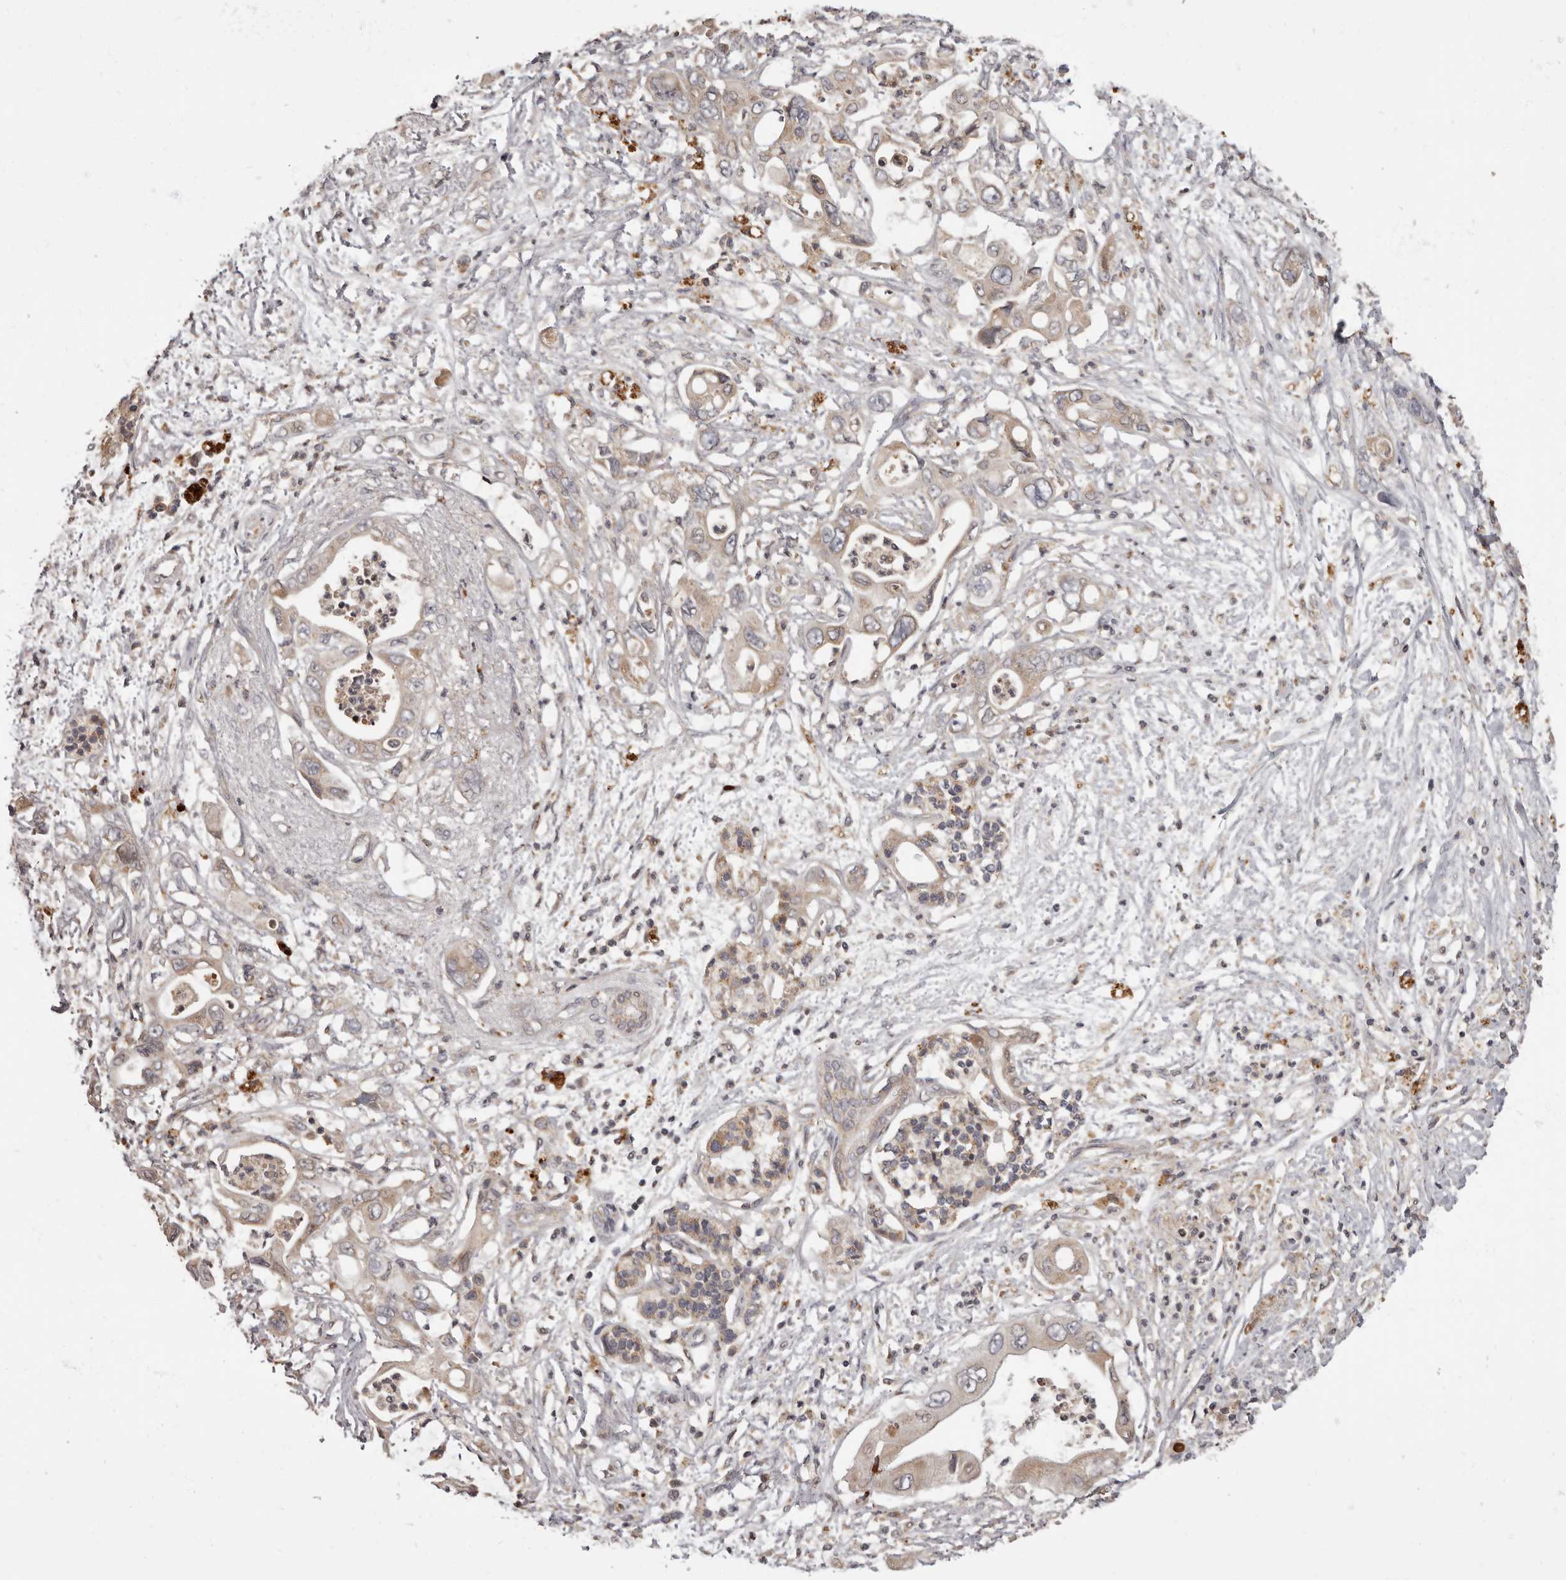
{"staining": {"intensity": "weak", "quantity": "25%-75%", "location": "cytoplasmic/membranous"}, "tissue": "pancreatic cancer", "cell_type": "Tumor cells", "image_type": "cancer", "snomed": [{"axis": "morphology", "description": "Adenocarcinoma, NOS"}, {"axis": "topography", "description": "Pancreas"}], "caption": "A photomicrograph of pancreatic cancer (adenocarcinoma) stained for a protein exhibits weak cytoplasmic/membranous brown staining in tumor cells. (DAB (3,3'-diaminobenzidine) = brown stain, brightfield microscopy at high magnification).", "gene": "ADCY2", "patient": {"sex": "male", "age": 66}}